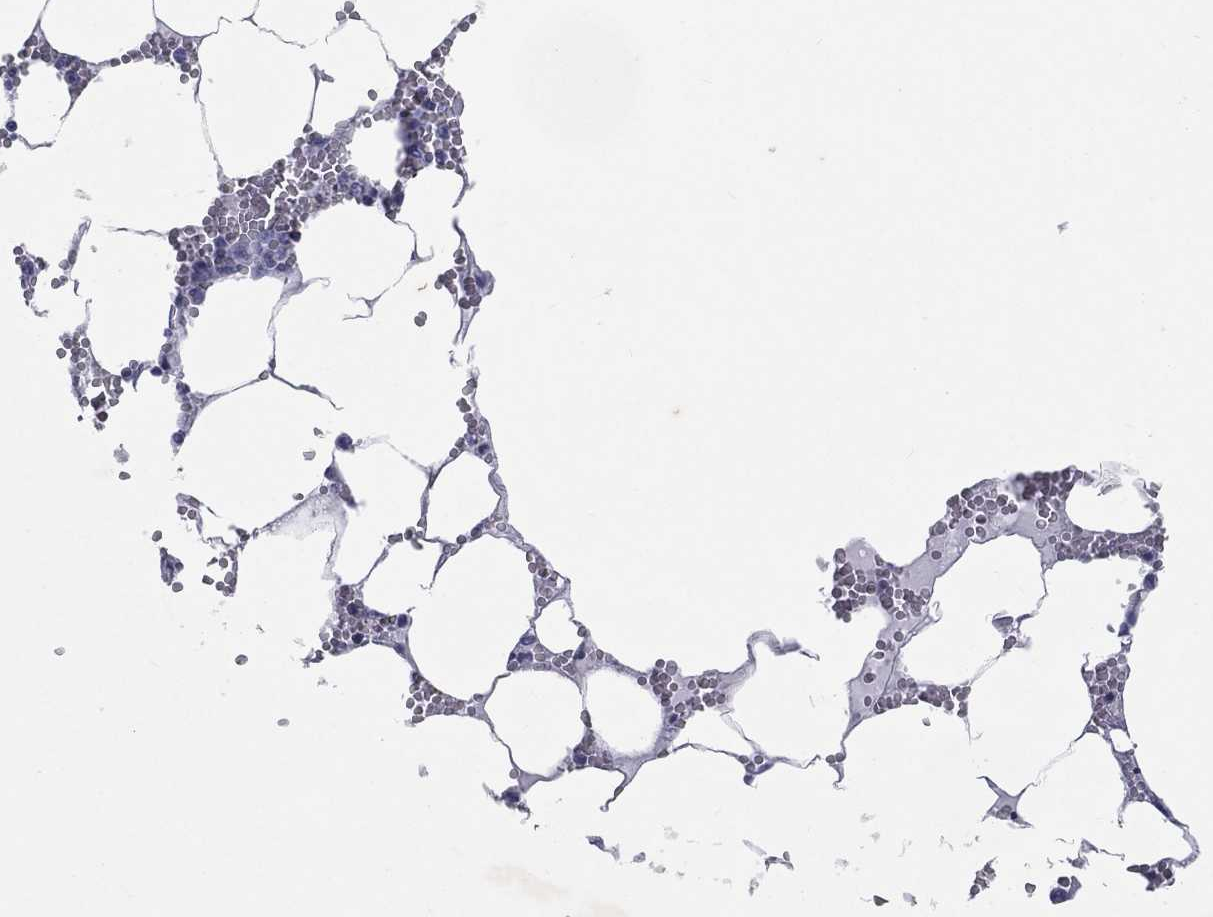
{"staining": {"intensity": "negative", "quantity": "none", "location": "none"}, "tissue": "bone marrow", "cell_type": "Hematopoietic cells", "image_type": "normal", "snomed": [{"axis": "morphology", "description": "Normal tissue, NOS"}, {"axis": "topography", "description": "Bone marrow"}], "caption": "A histopathology image of bone marrow stained for a protein shows no brown staining in hematopoietic cells.", "gene": "HLA", "patient": {"sex": "female", "age": 64}}